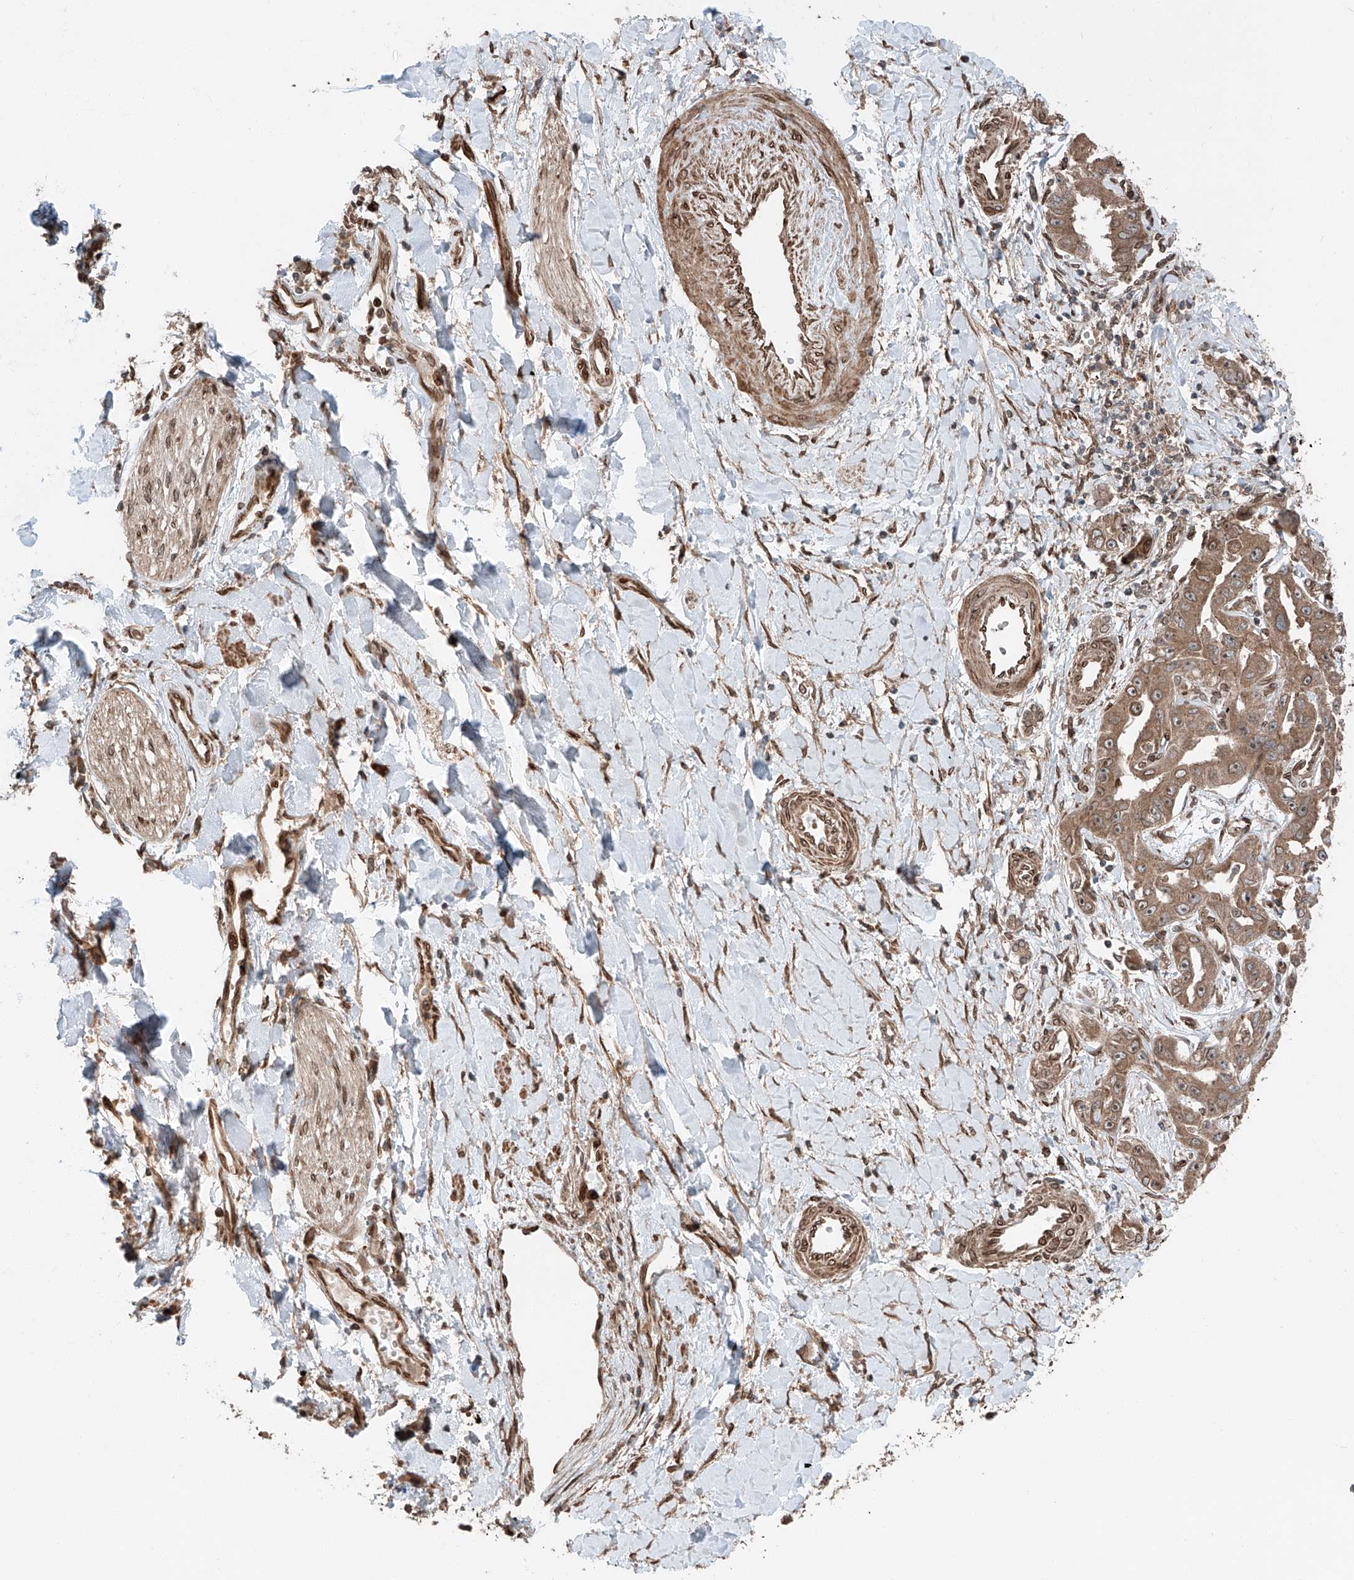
{"staining": {"intensity": "moderate", "quantity": ">75%", "location": "cytoplasmic/membranous"}, "tissue": "liver cancer", "cell_type": "Tumor cells", "image_type": "cancer", "snomed": [{"axis": "morphology", "description": "Cholangiocarcinoma"}, {"axis": "topography", "description": "Liver"}], "caption": "An image showing moderate cytoplasmic/membranous staining in about >75% of tumor cells in cholangiocarcinoma (liver), as visualized by brown immunohistochemical staining.", "gene": "CEP162", "patient": {"sex": "male", "age": 59}}